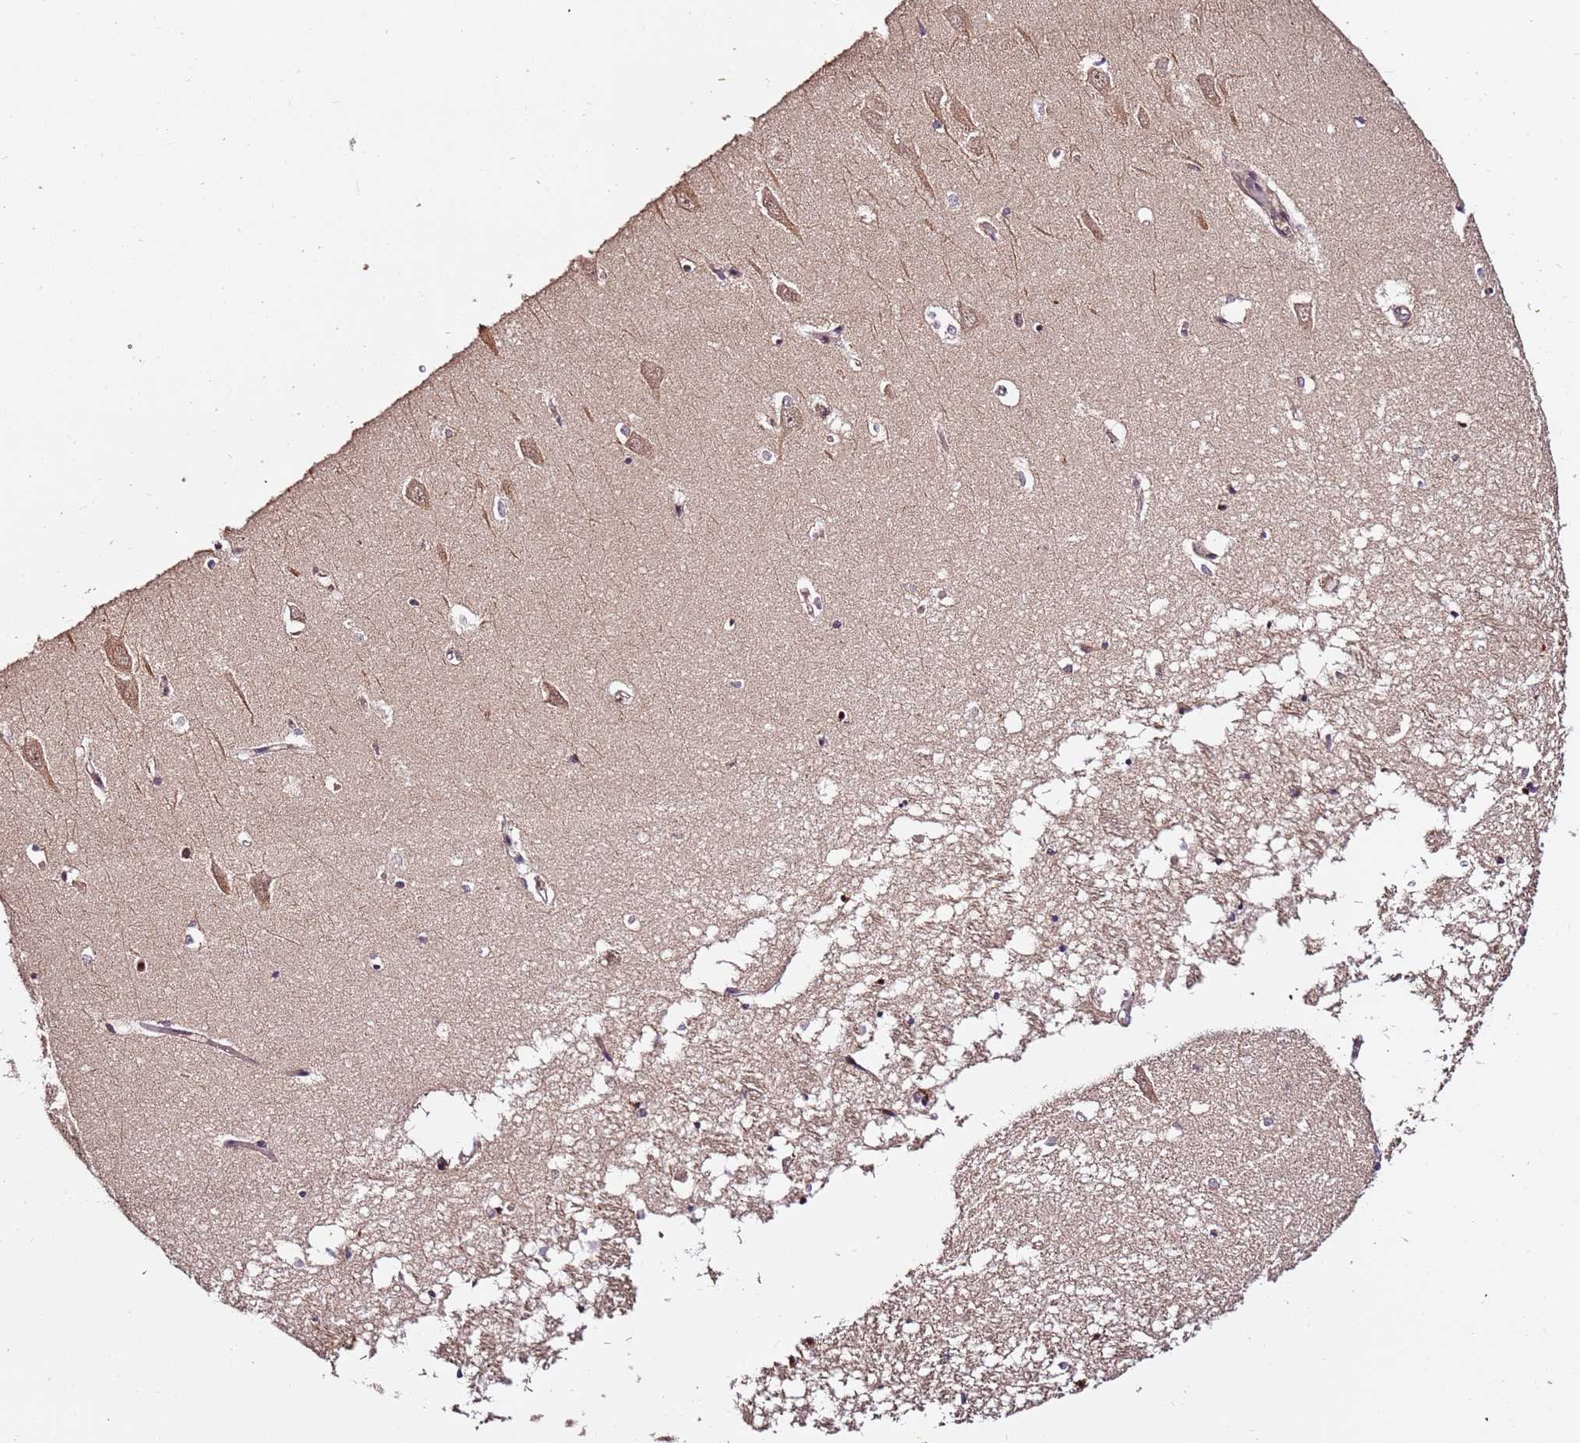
{"staining": {"intensity": "weak", "quantity": "<25%", "location": "cytoplasmic/membranous"}, "tissue": "hippocampus", "cell_type": "Glial cells", "image_type": "normal", "snomed": [{"axis": "morphology", "description": "Normal tissue, NOS"}, {"axis": "topography", "description": "Hippocampus"}], "caption": "Glial cells show no significant staining in normal hippocampus. (Immunohistochemistry (ihc), brightfield microscopy, high magnification).", "gene": "OR5V1", "patient": {"sex": "male", "age": 70}}